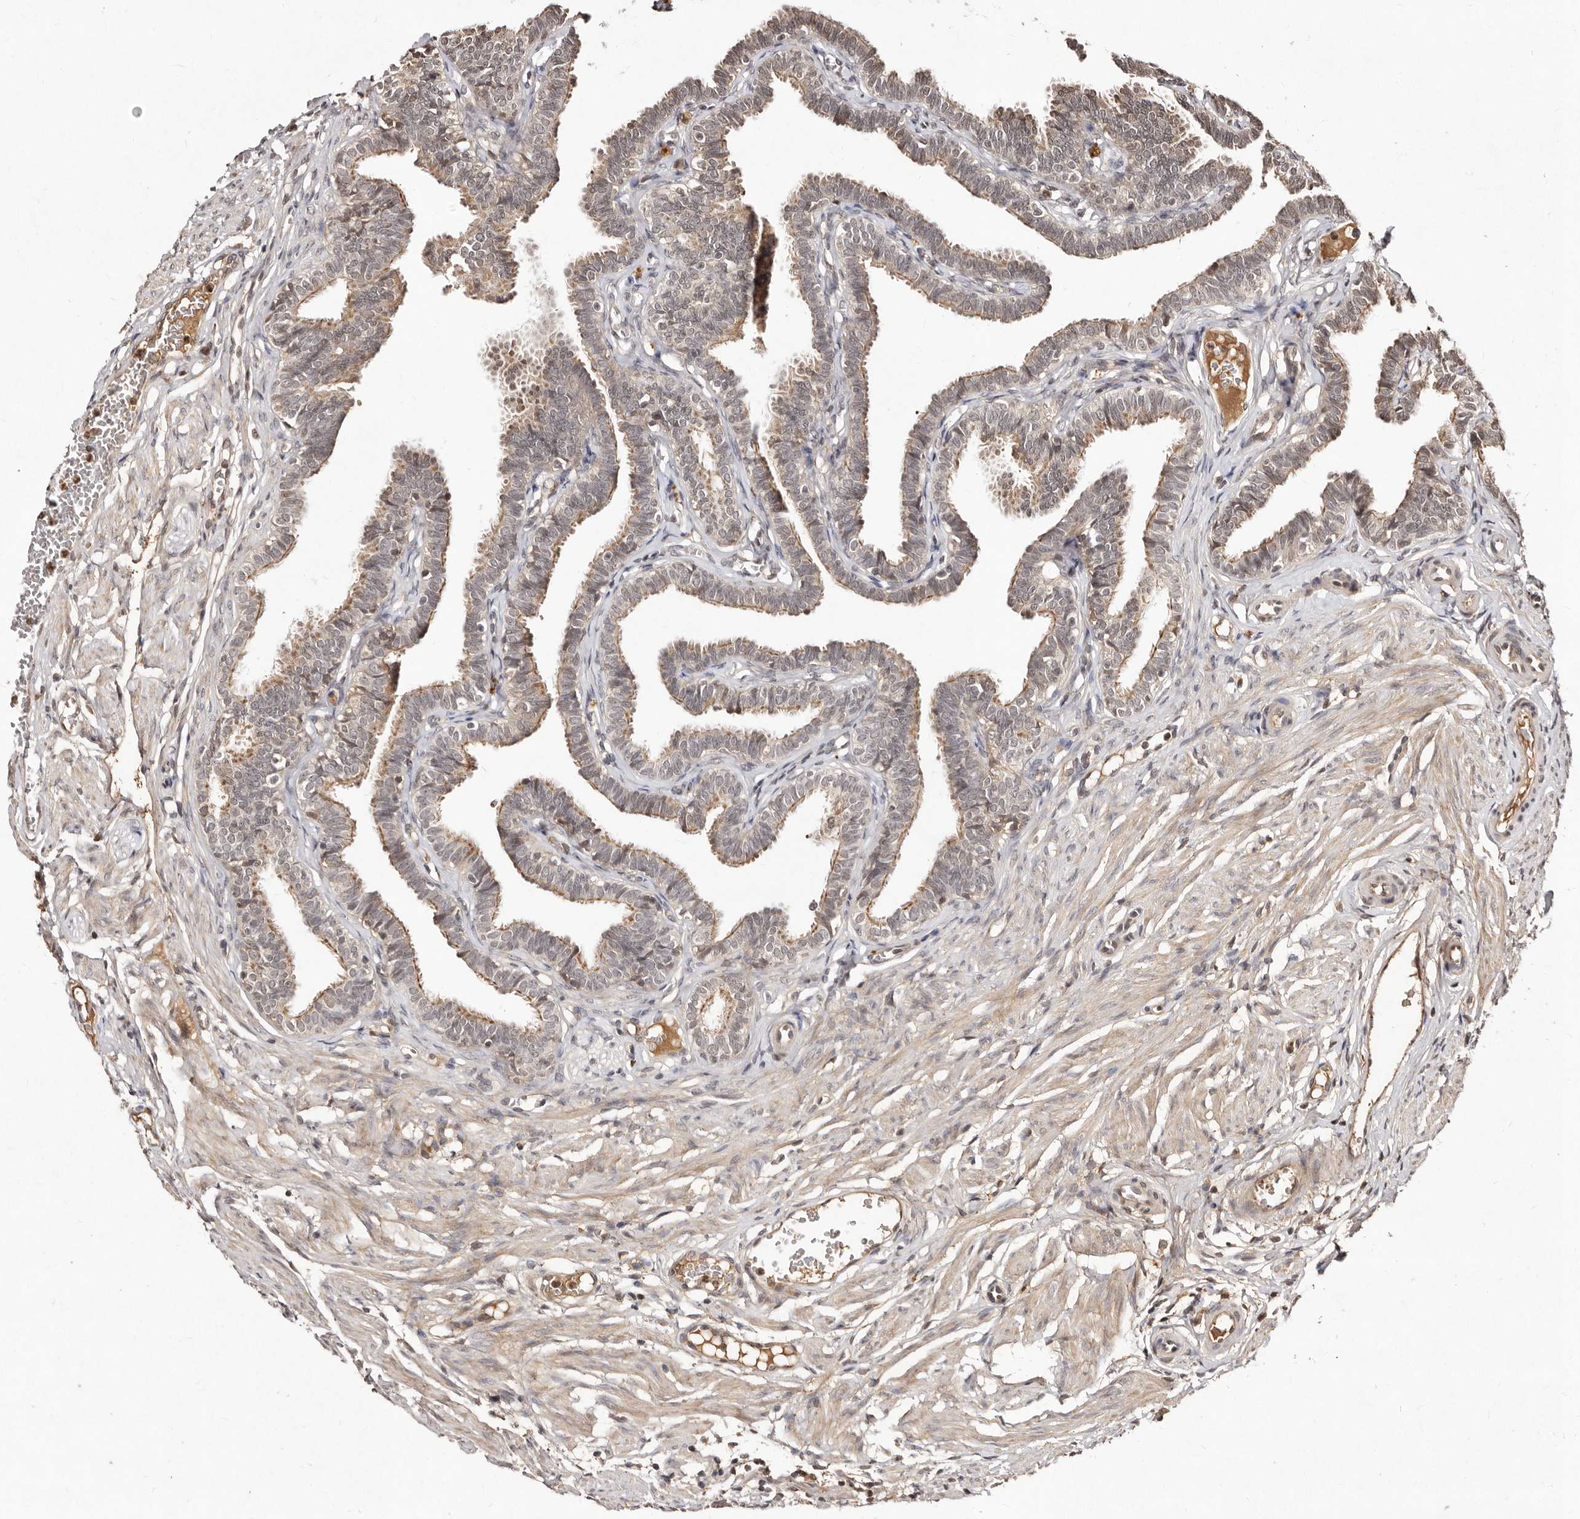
{"staining": {"intensity": "moderate", "quantity": "25%-75%", "location": "cytoplasmic/membranous"}, "tissue": "fallopian tube", "cell_type": "Glandular cells", "image_type": "normal", "snomed": [{"axis": "morphology", "description": "Normal tissue, NOS"}, {"axis": "topography", "description": "Fallopian tube"}, {"axis": "topography", "description": "Ovary"}], "caption": "IHC of unremarkable human fallopian tube demonstrates medium levels of moderate cytoplasmic/membranous positivity in about 25%-75% of glandular cells.", "gene": "LCORL", "patient": {"sex": "female", "age": 23}}